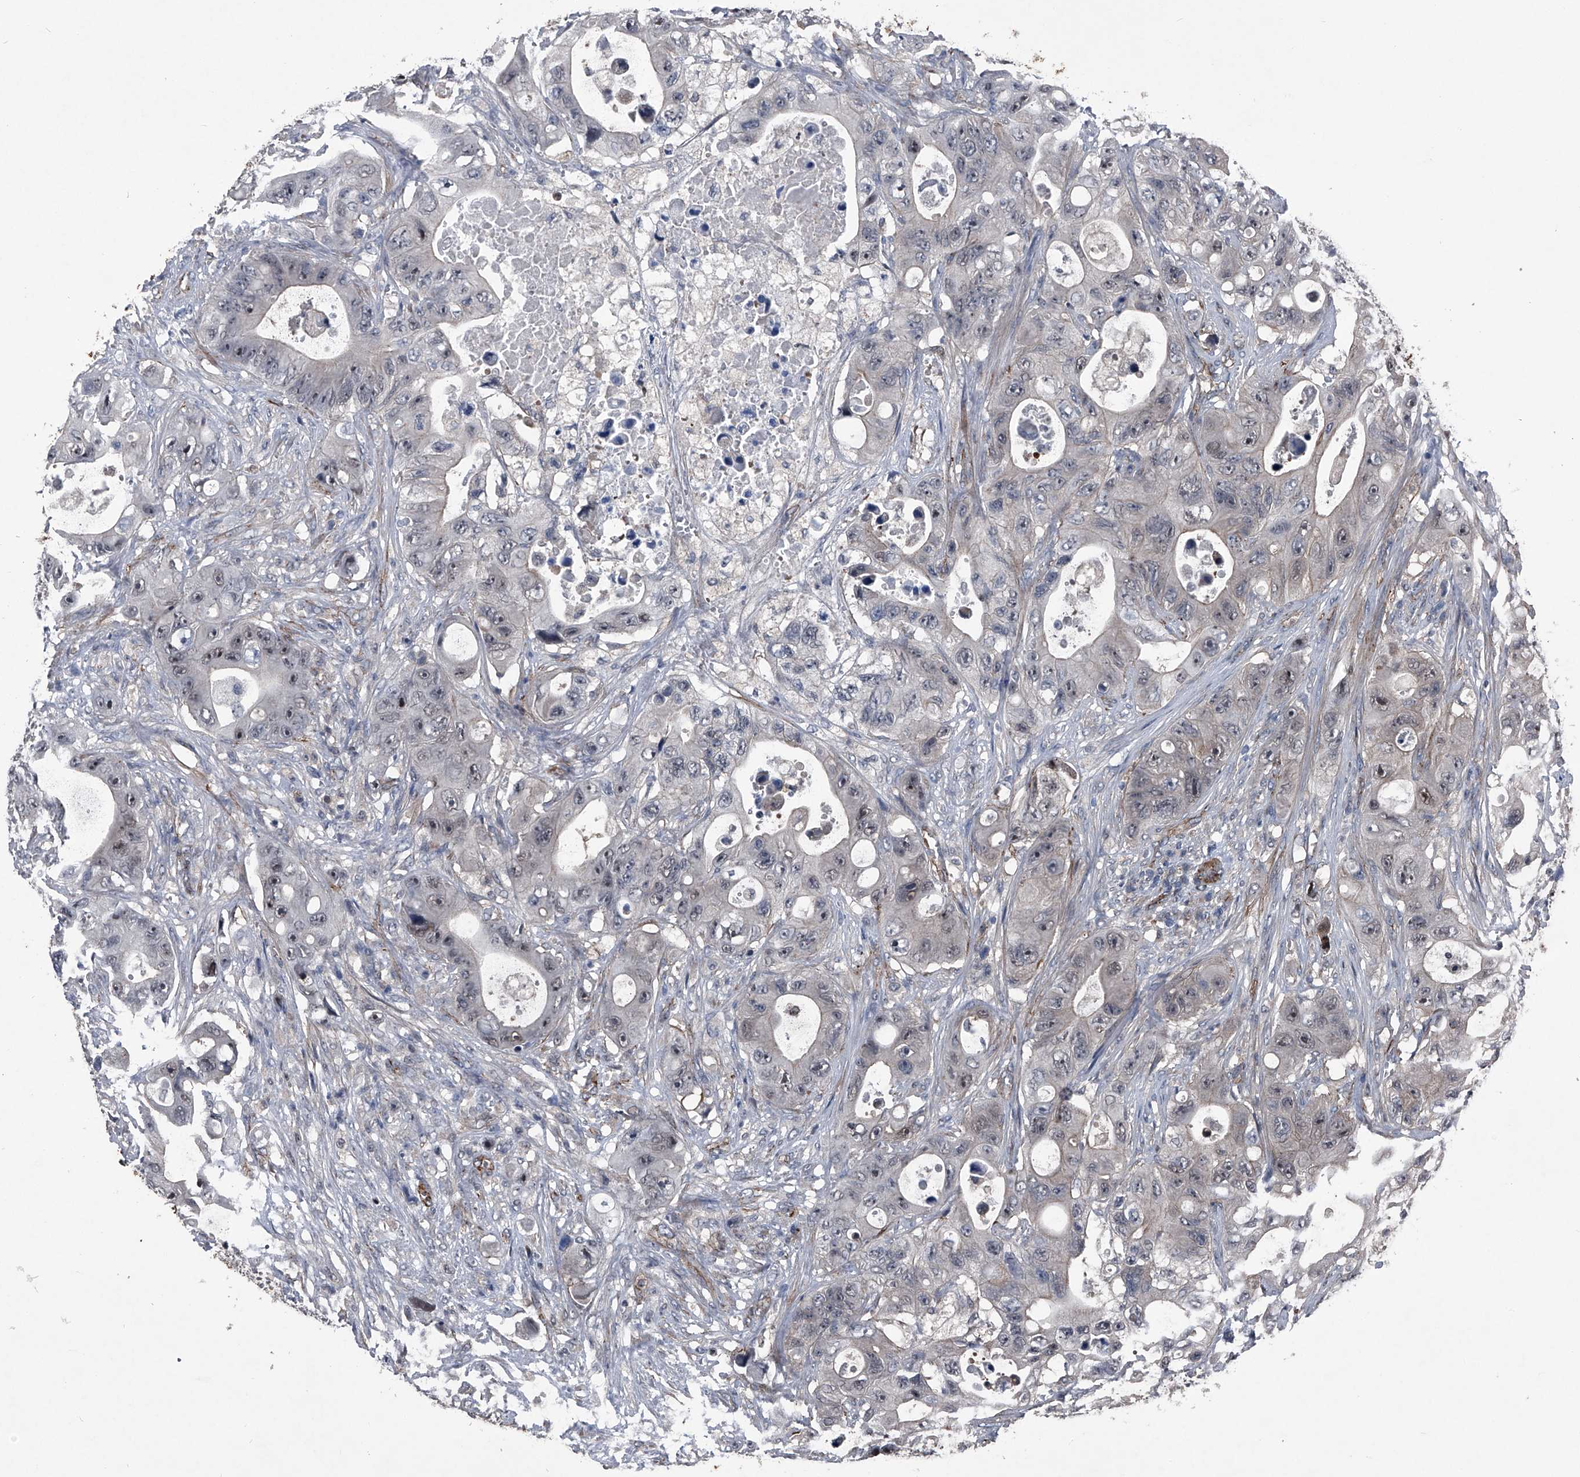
{"staining": {"intensity": "moderate", "quantity": "<25%", "location": "nuclear"}, "tissue": "colorectal cancer", "cell_type": "Tumor cells", "image_type": "cancer", "snomed": [{"axis": "morphology", "description": "Adenocarcinoma, NOS"}, {"axis": "topography", "description": "Colon"}], "caption": "Colorectal cancer (adenocarcinoma) was stained to show a protein in brown. There is low levels of moderate nuclear positivity in about <25% of tumor cells. (IHC, brightfield microscopy, high magnification).", "gene": "MAPKAP1", "patient": {"sex": "female", "age": 46}}